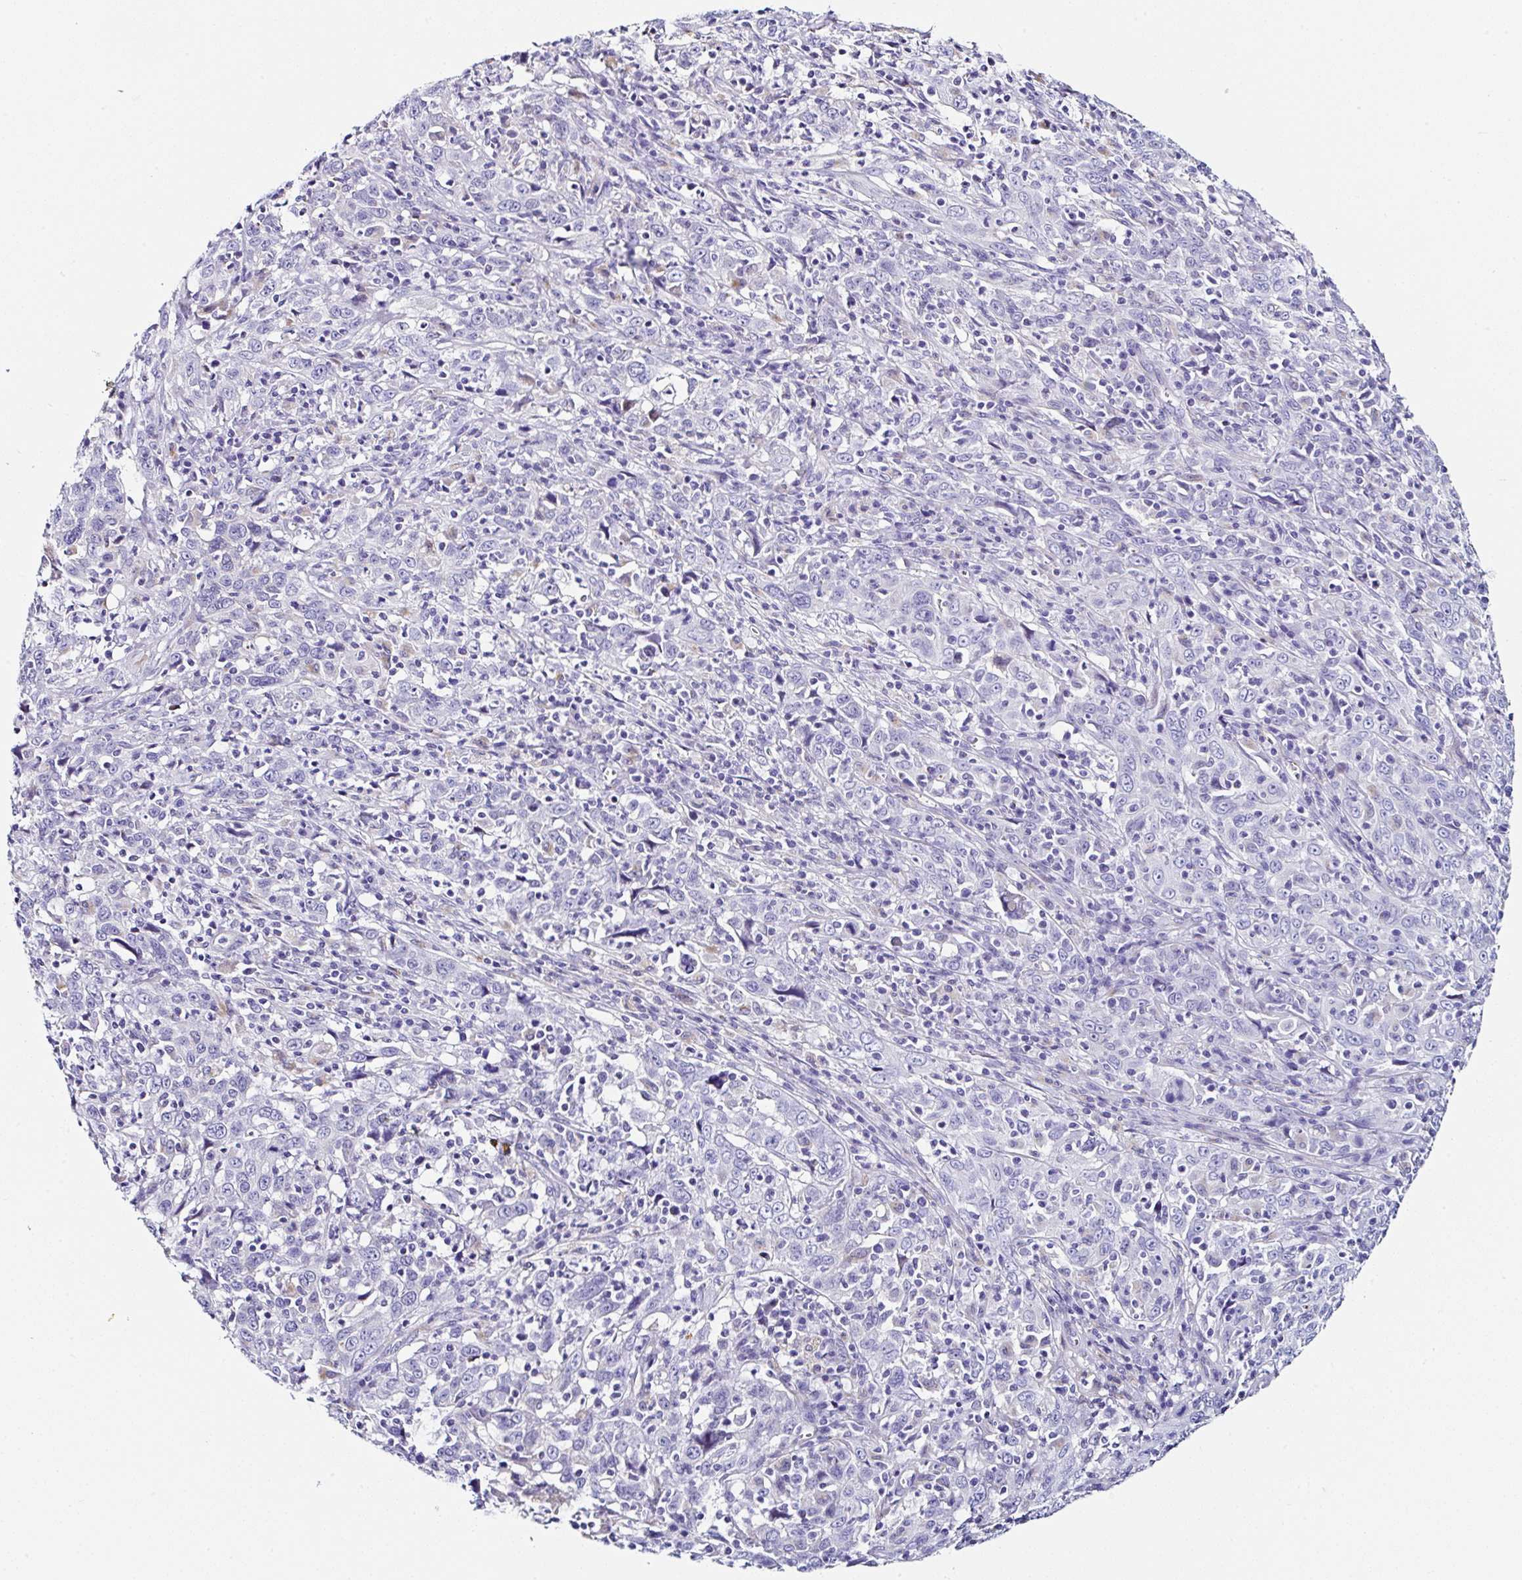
{"staining": {"intensity": "negative", "quantity": "none", "location": "none"}, "tissue": "cervical cancer", "cell_type": "Tumor cells", "image_type": "cancer", "snomed": [{"axis": "morphology", "description": "Squamous cell carcinoma, NOS"}, {"axis": "topography", "description": "Cervix"}], "caption": "This micrograph is of squamous cell carcinoma (cervical) stained with IHC to label a protein in brown with the nuclei are counter-stained blue. There is no expression in tumor cells.", "gene": "TMPRSS11E", "patient": {"sex": "female", "age": 46}}